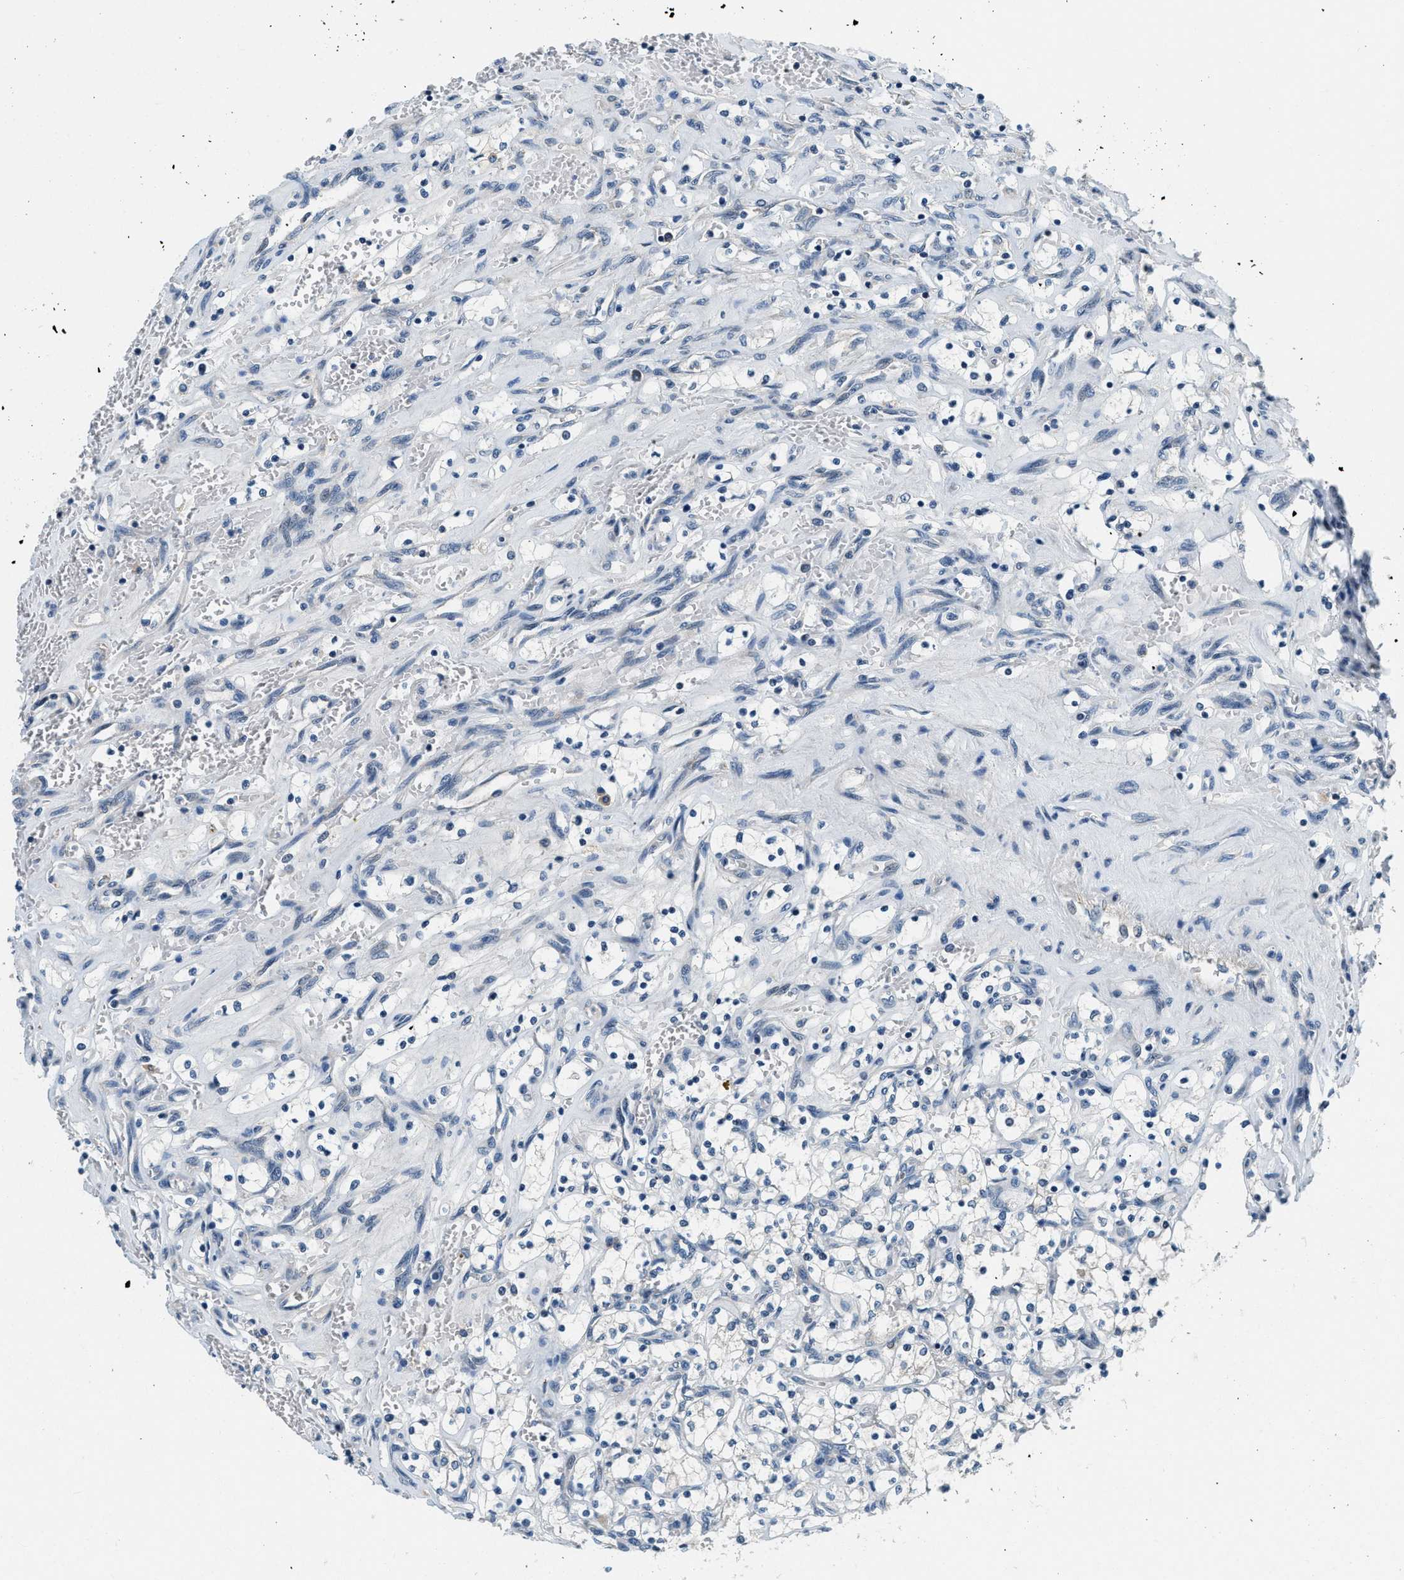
{"staining": {"intensity": "negative", "quantity": "none", "location": "none"}, "tissue": "renal cancer", "cell_type": "Tumor cells", "image_type": "cancer", "snomed": [{"axis": "morphology", "description": "Adenocarcinoma, NOS"}, {"axis": "topography", "description": "Kidney"}], "caption": "Human renal cancer (adenocarcinoma) stained for a protein using IHC displays no expression in tumor cells.", "gene": "YAE1", "patient": {"sex": "female", "age": 69}}